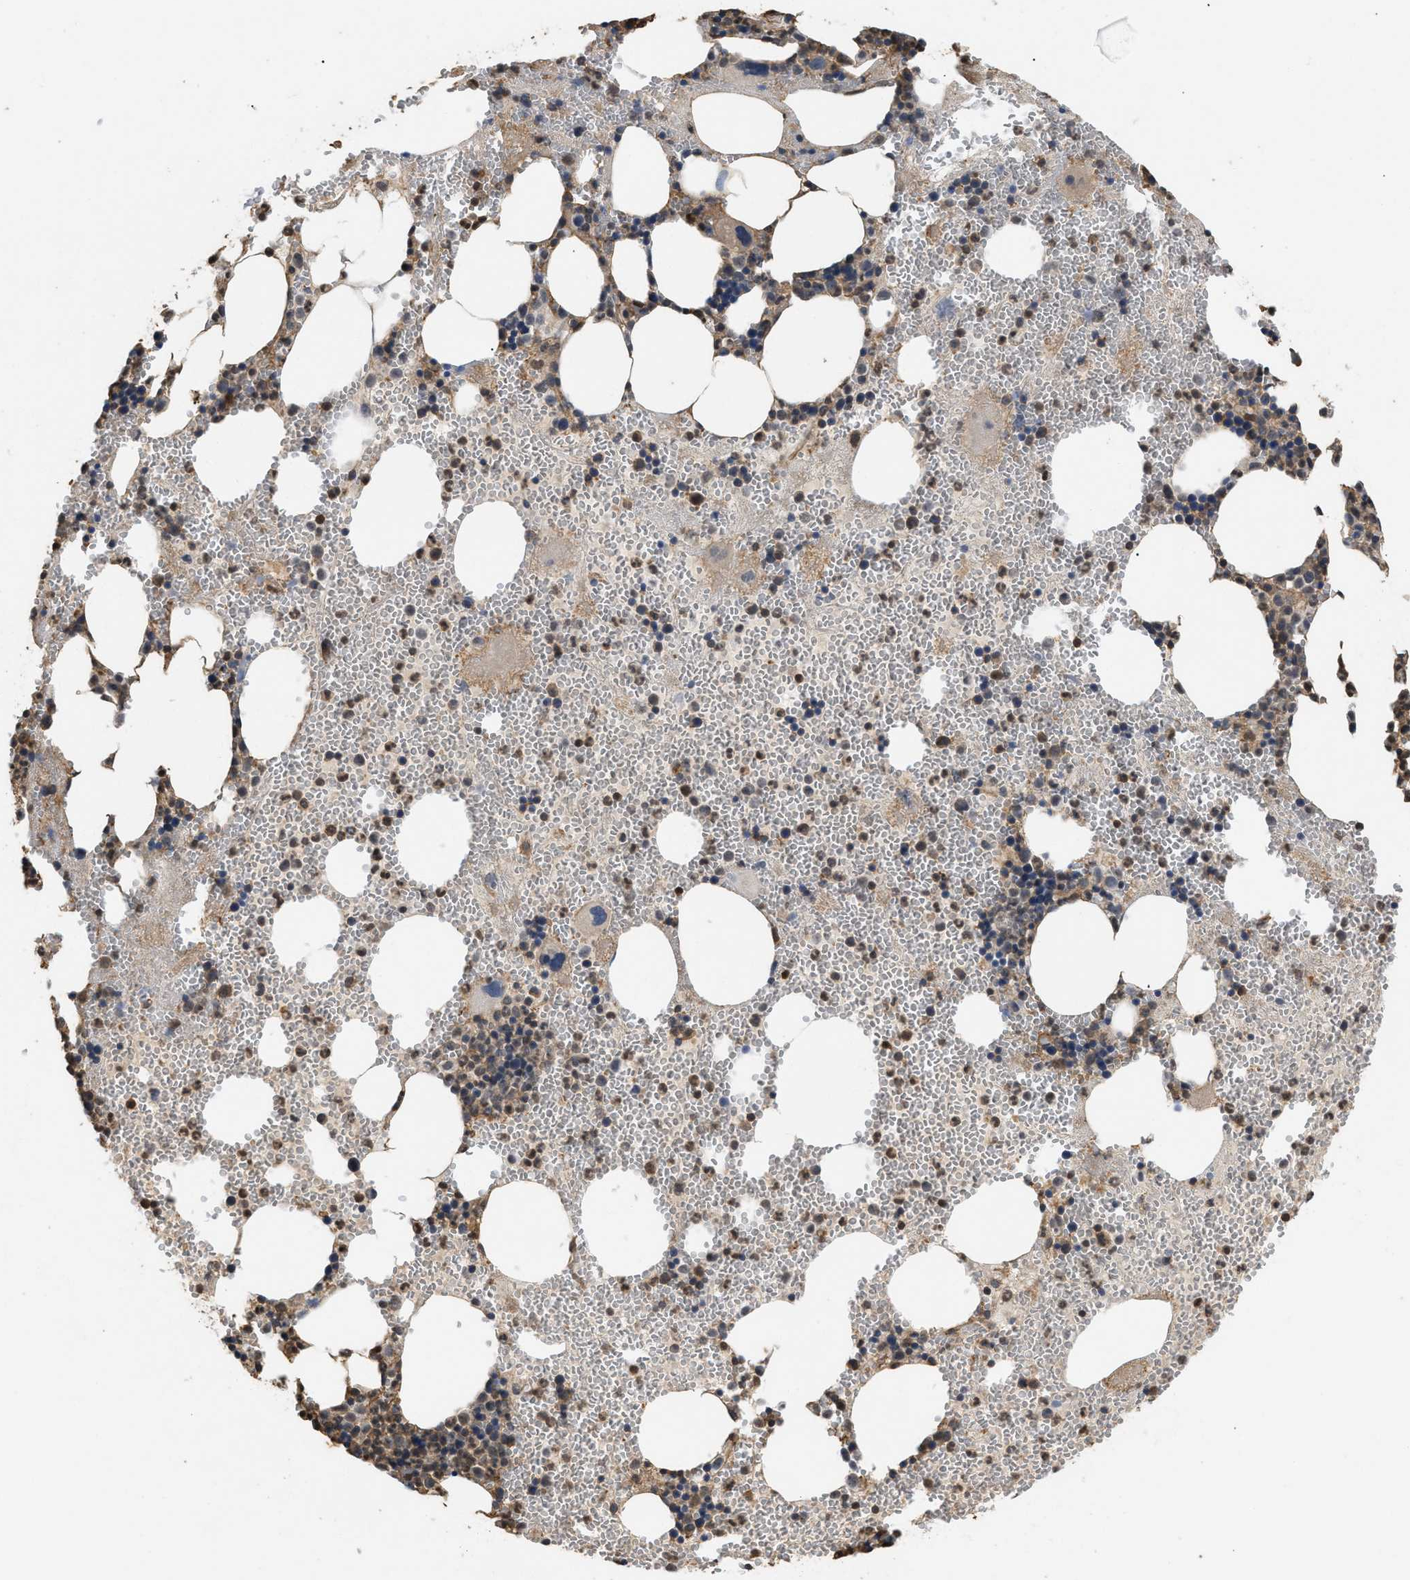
{"staining": {"intensity": "moderate", "quantity": ">75%", "location": "cytoplasmic/membranous"}, "tissue": "bone marrow", "cell_type": "Hematopoietic cells", "image_type": "normal", "snomed": [{"axis": "morphology", "description": "Normal tissue, NOS"}, {"axis": "morphology", "description": "Inflammation, NOS"}, {"axis": "topography", "description": "Bone marrow"}], "caption": "Immunohistochemical staining of benign bone marrow demonstrates medium levels of moderate cytoplasmic/membranous positivity in approximately >75% of hematopoietic cells. (DAB (3,3'-diaminobenzidine) IHC, brown staining for protein, blue staining for nuclei).", "gene": "CALM1", "patient": {"sex": "female", "age": 76}}